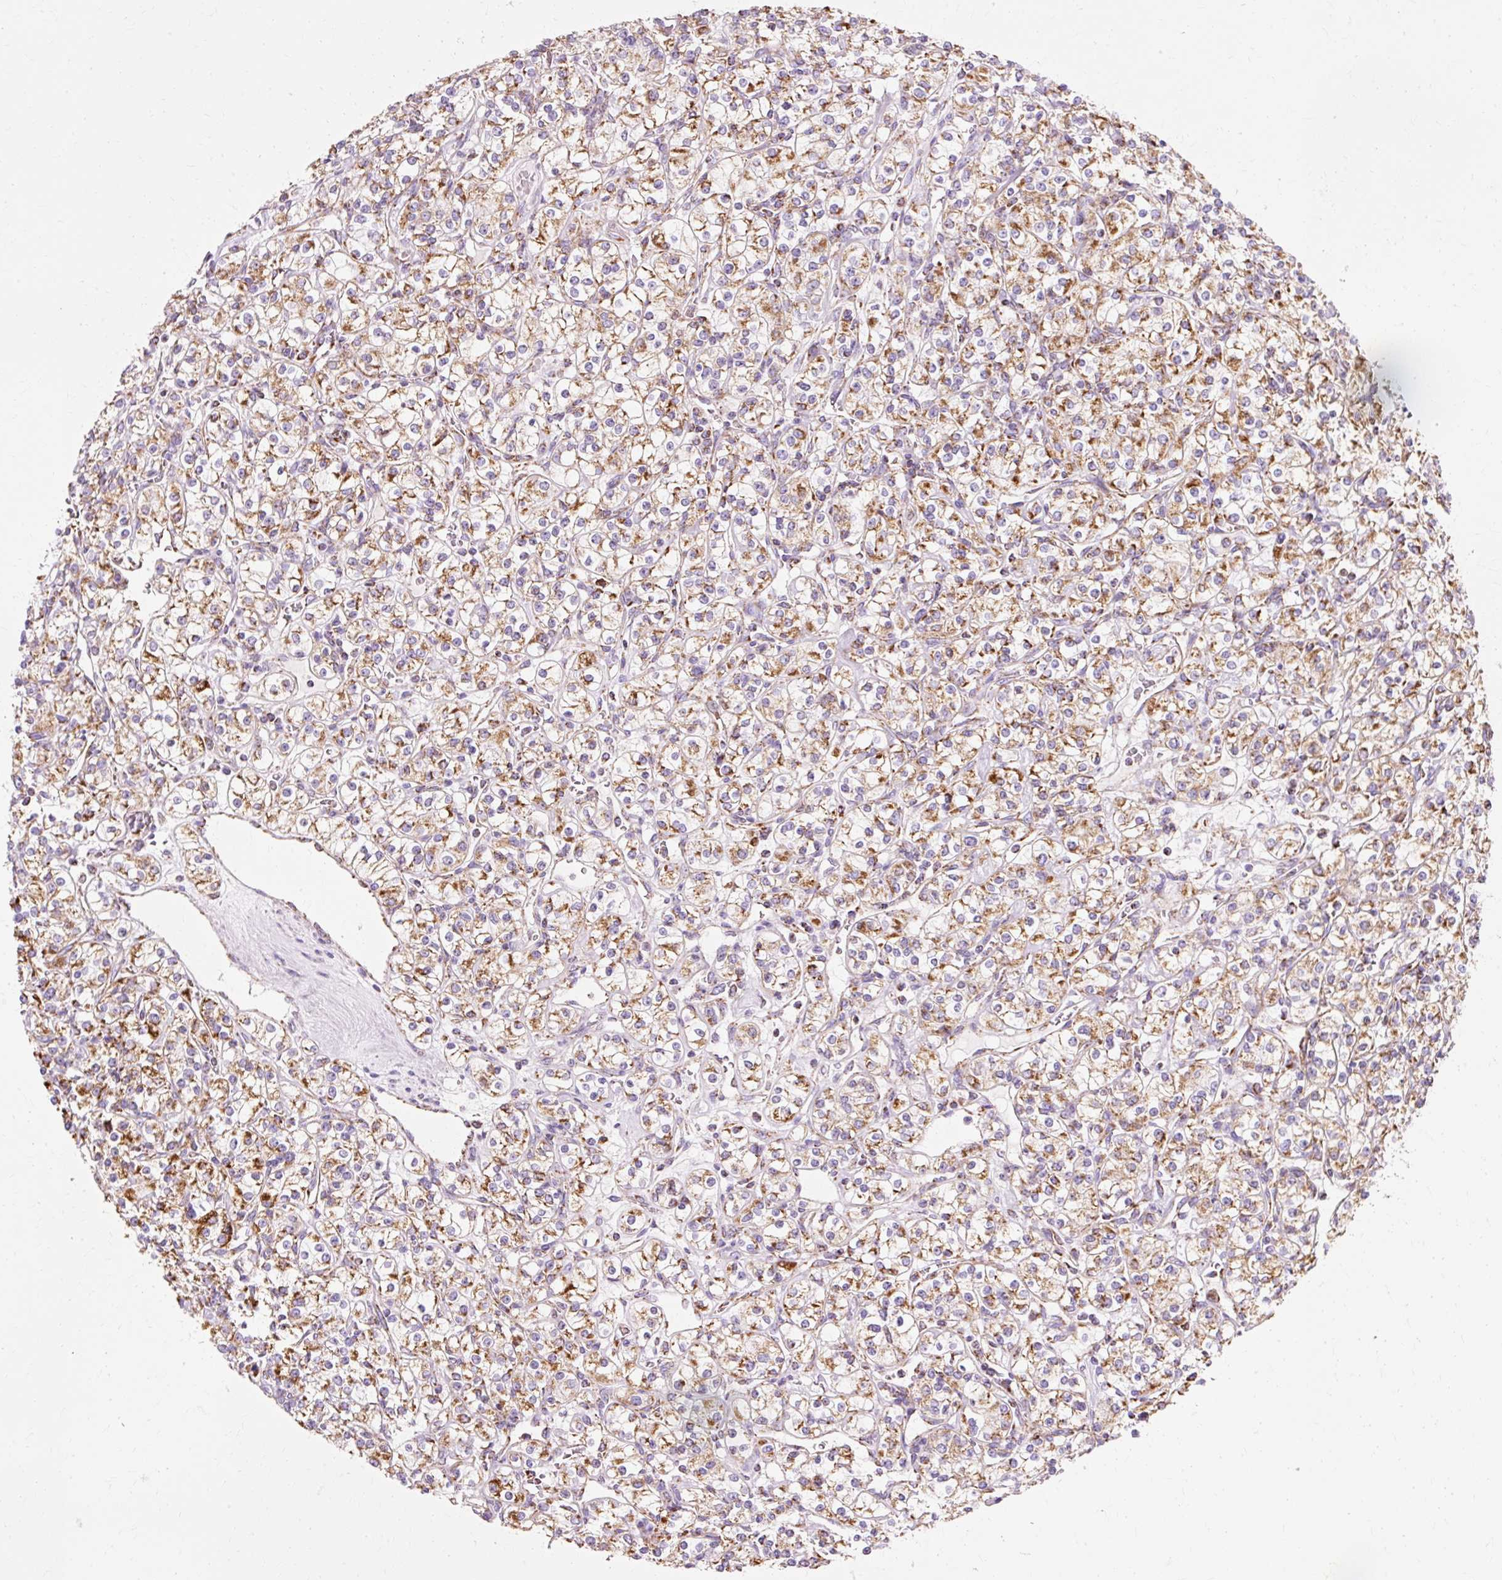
{"staining": {"intensity": "moderate", "quantity": ">75%", "location": "cytoplasmic/membranous"}, "tissue": "renal cancer", "cell_type": "Tumor cells", "image_type": "cancer", "snomed": [{"axis": "morphology", "description": "Adenocarcinoma, NOS"}, {"axis": "topography", "description": "Kidney"}], "caption": "Immunohistochemical staining of human renal adenocarcinoma reveals moderate cytoplasmic/membranous protein expression in about >75% of tumor cells.", "gene": "ATP5PO", "patient": {"sex": "male", "age": 77}}